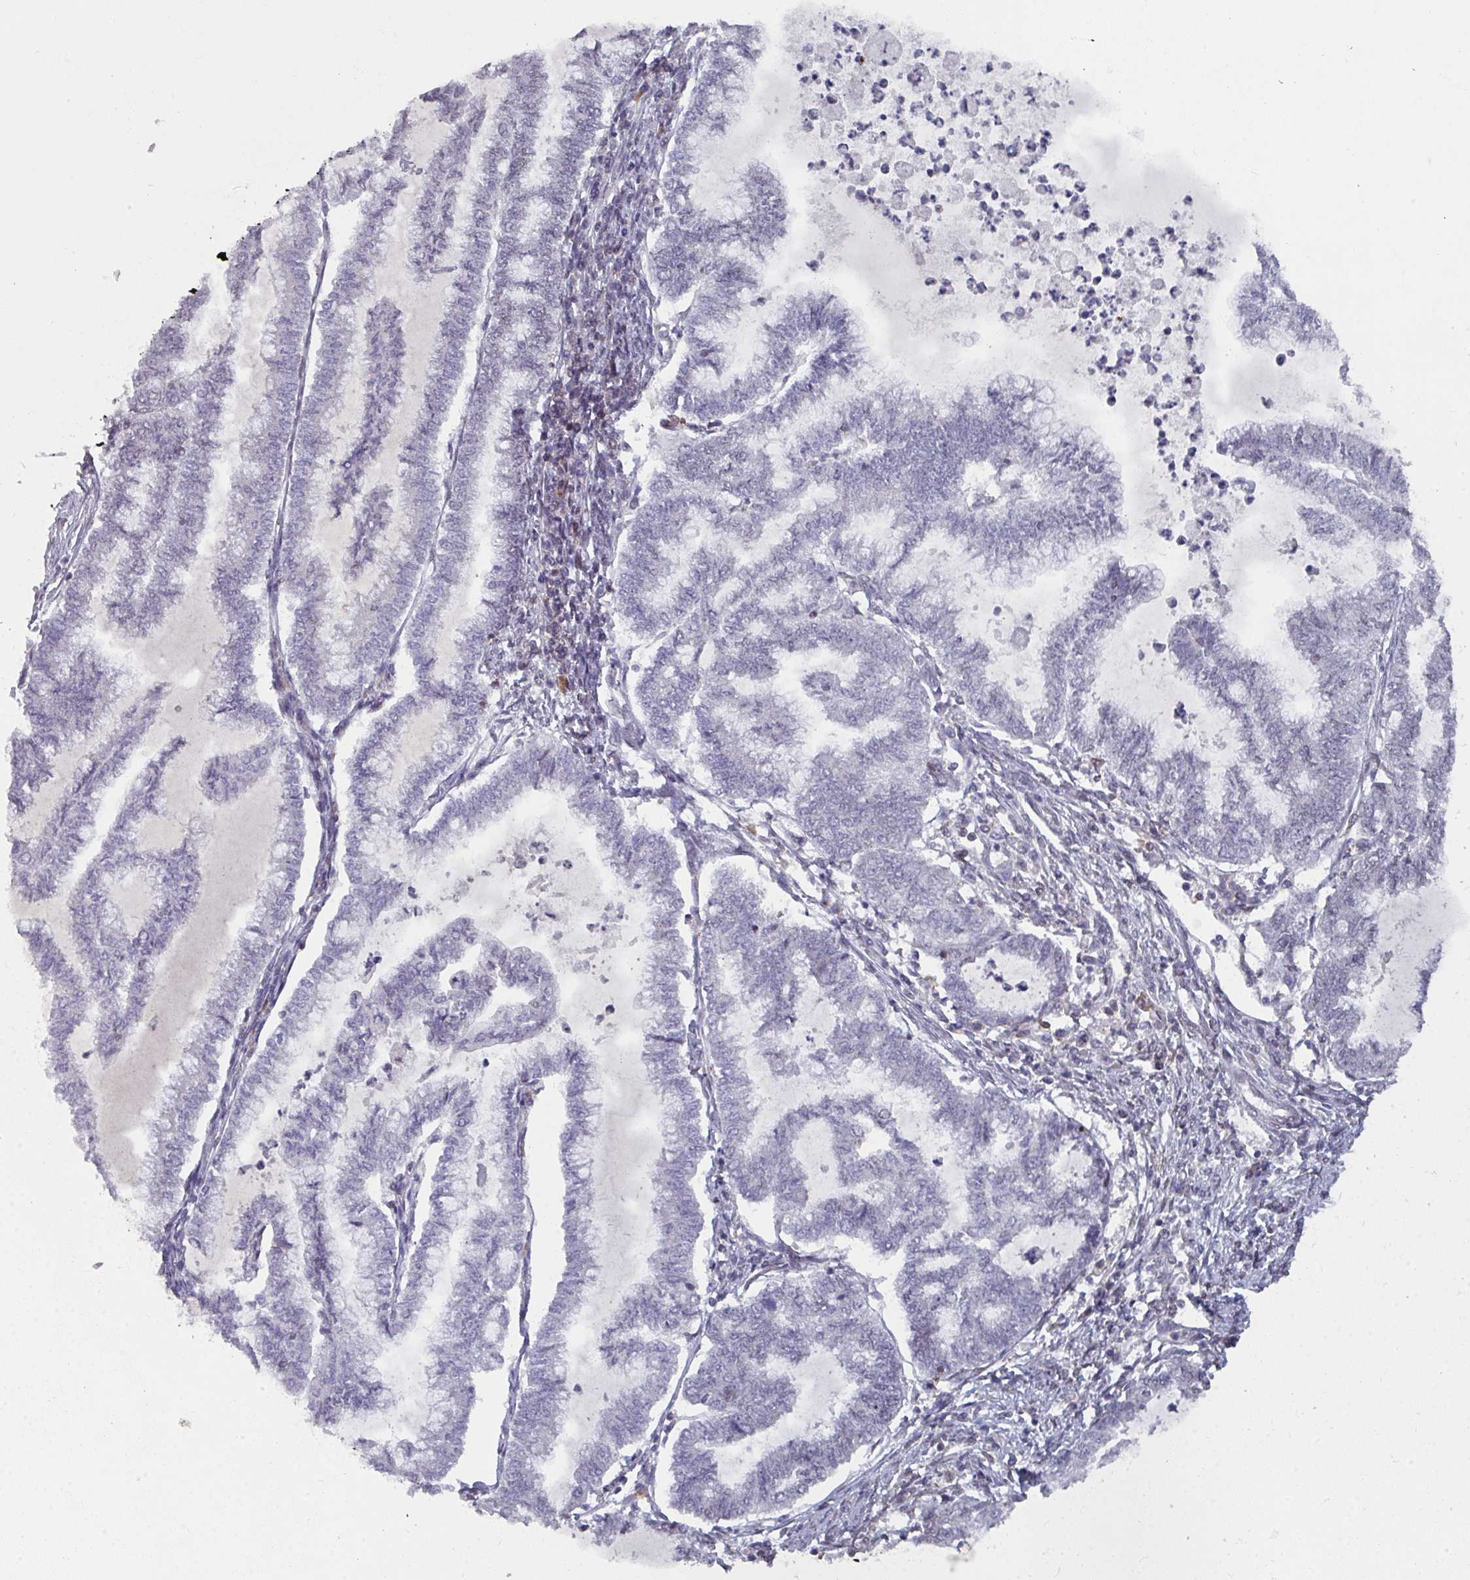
{"staining": {"intensity": "negative", "quantity": "none", "location": "none"}, "tissue": "endometrial cancer", "cell_type": "Tumor cells", "image_type": "cancer", "snomed": [{"axis": "morphology", "description": "Adenocarcinoma, NOS"}, {"axis": "topography", "description": "Endometrium"}], "caption": "The micrograph displays no staining of tumor cells in endometrial adenocarcinoma.", "gene": "RASAL3", "patient": {"sex": "female", "age": 79}}